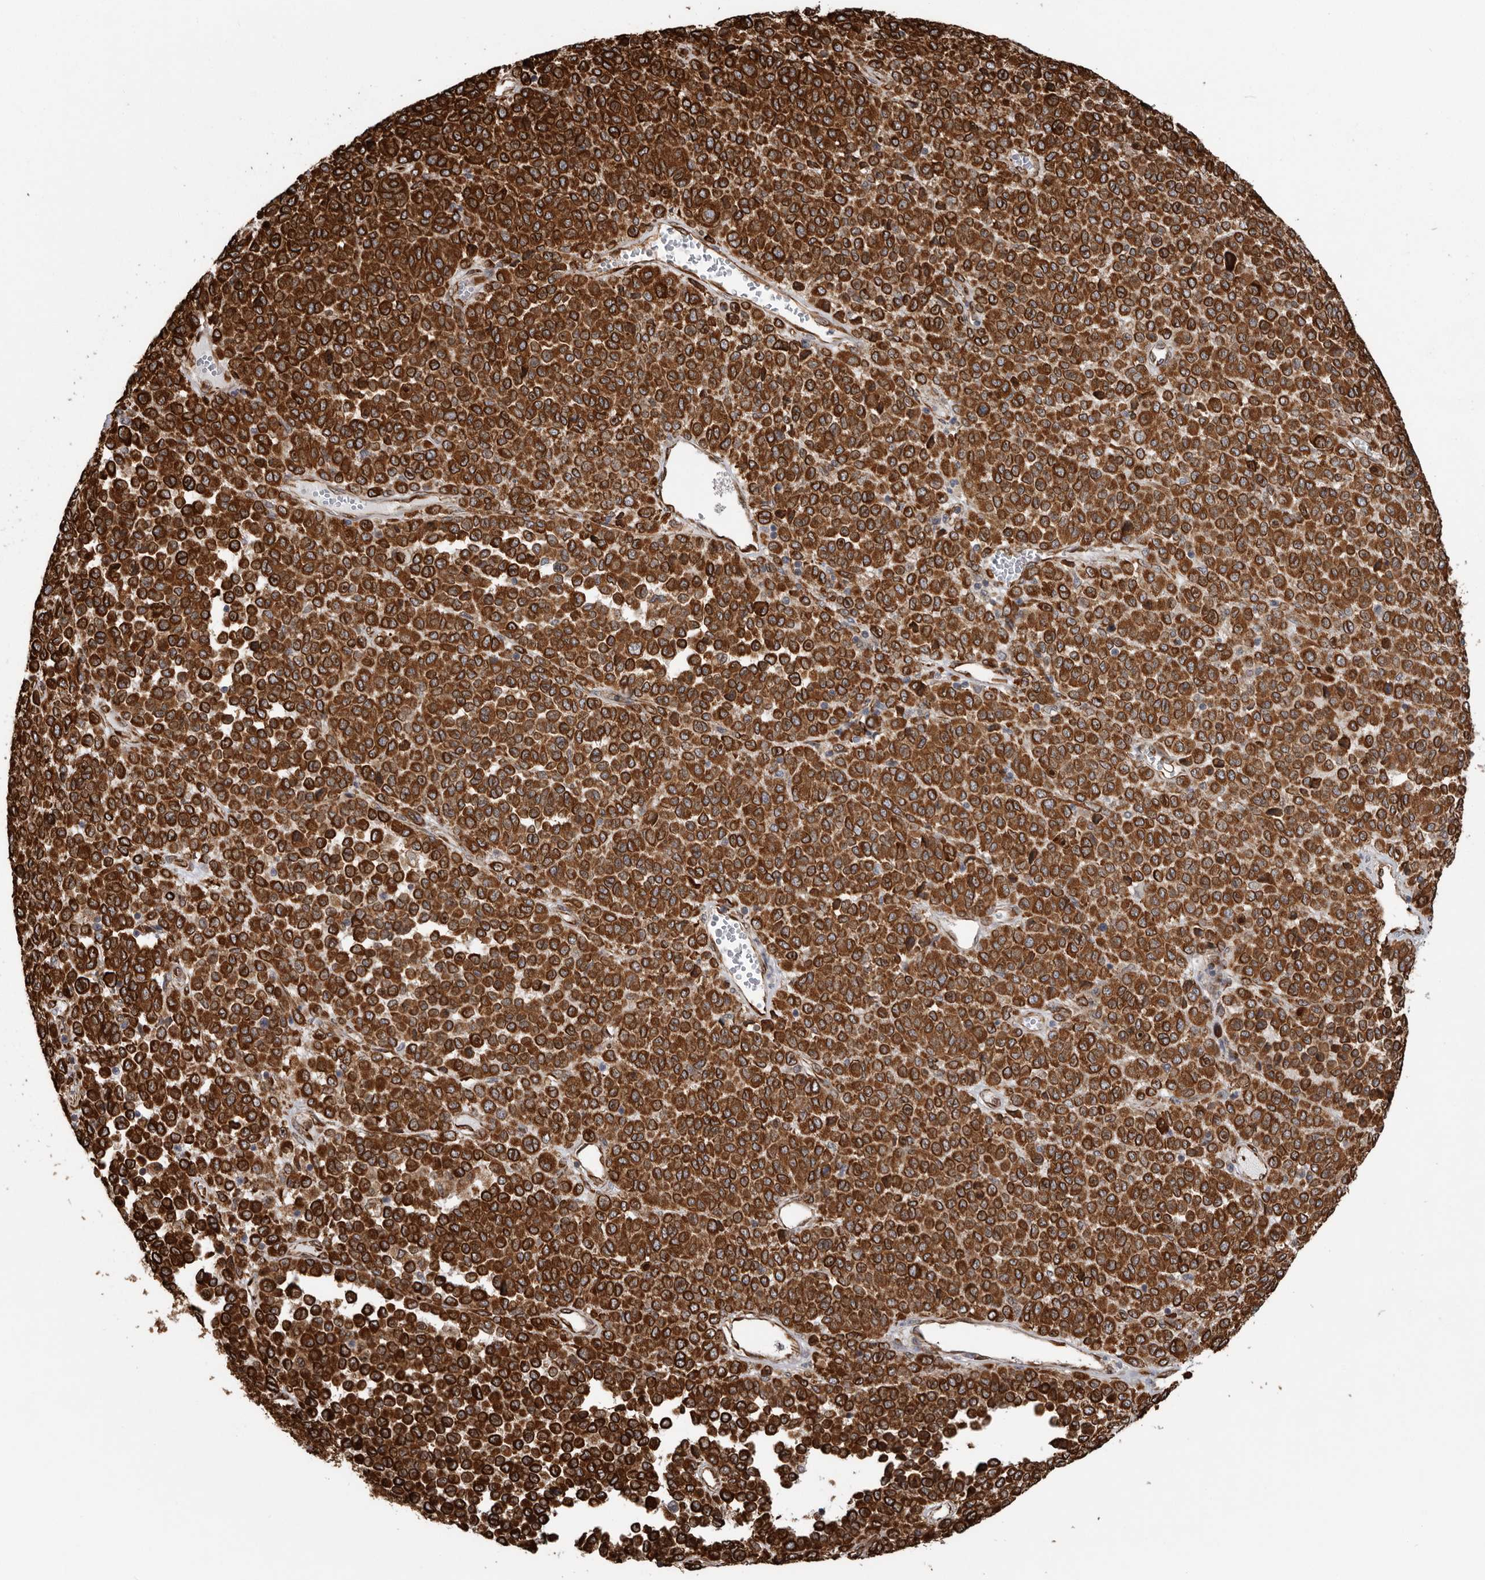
{"staining": {"intensity": "strong", "quantity": ">75%", "location": "cytoplasmic/membranous"}, "tissue": "melanoma", "cell_type": "Tumor cells", "image_type": "cancer", "snomed": [{"axis": "morphology", "description": "Malignant melanoma, Metastatic site"}, {"axis": "topography", "description": "Pancreas"}], "caption": "An IHC photomicrograph of neoplastic tissue is shown. Protein staining in brown highlights strong cytoplasmic/membranous positivity in melanoma within tumor cells. (DAB IHC, brown staining for protein, blue staining for nuclei).", "gene": "CEP350", "patient": {"sex": "female", "age": 30}}